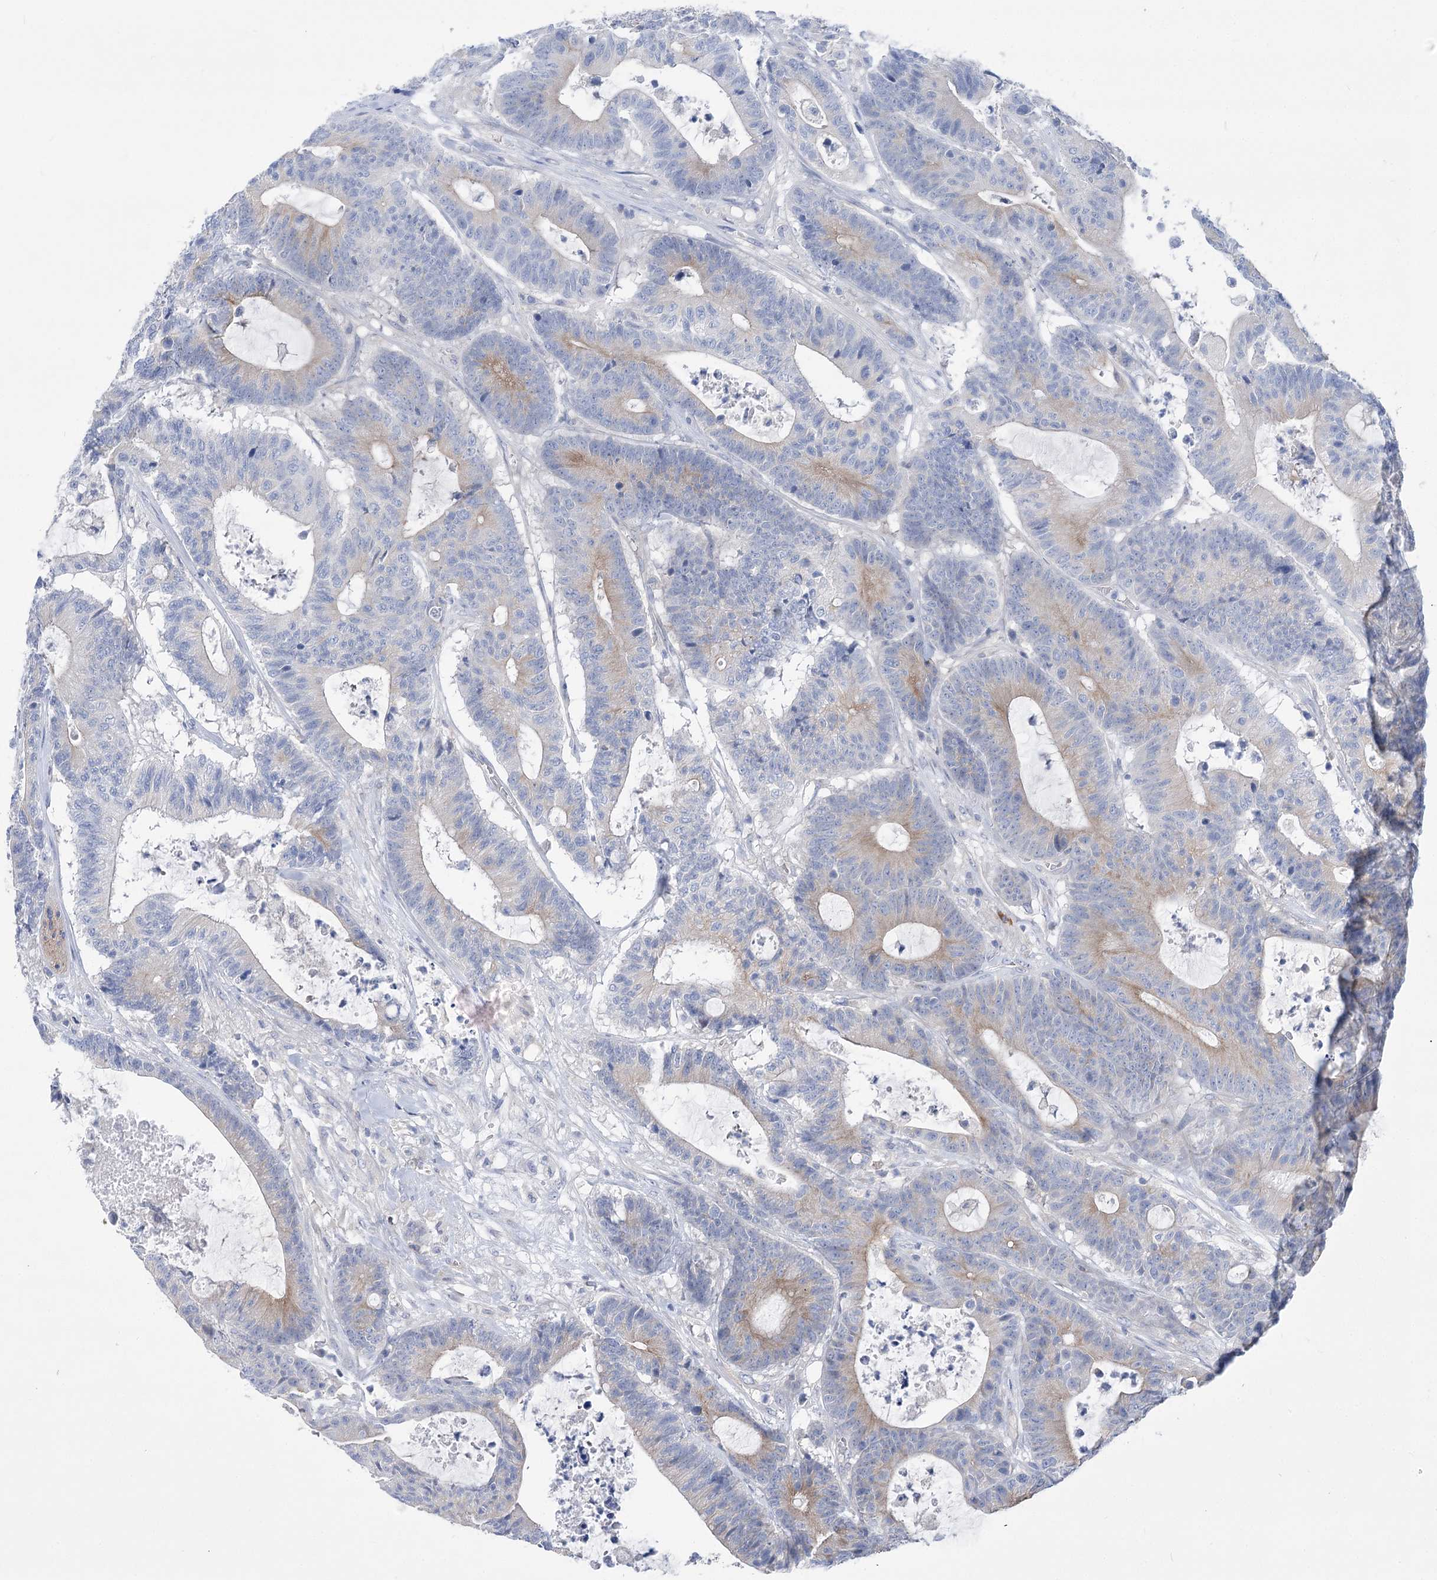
{"staining": {"intensity": "weak", "quantity": "<25%", "location": "cytoplasmic/membranous"}, "tissue": "colorectal cancer", "cell_type": "Tumor cells", "image_type": "cancer", "snomed": [{"axis": "morphology", "description": "Adenocarcinoma, NOS"}, {"axis": "topography", "description": "Colon"}], "caption": "A photomicrograph of adenocarcinoma (colorectal) stained for a protein reveals no brown staining in tumor cells.", "gene": "LRRC34", "patient": {"sex": "female", "age": 84}}